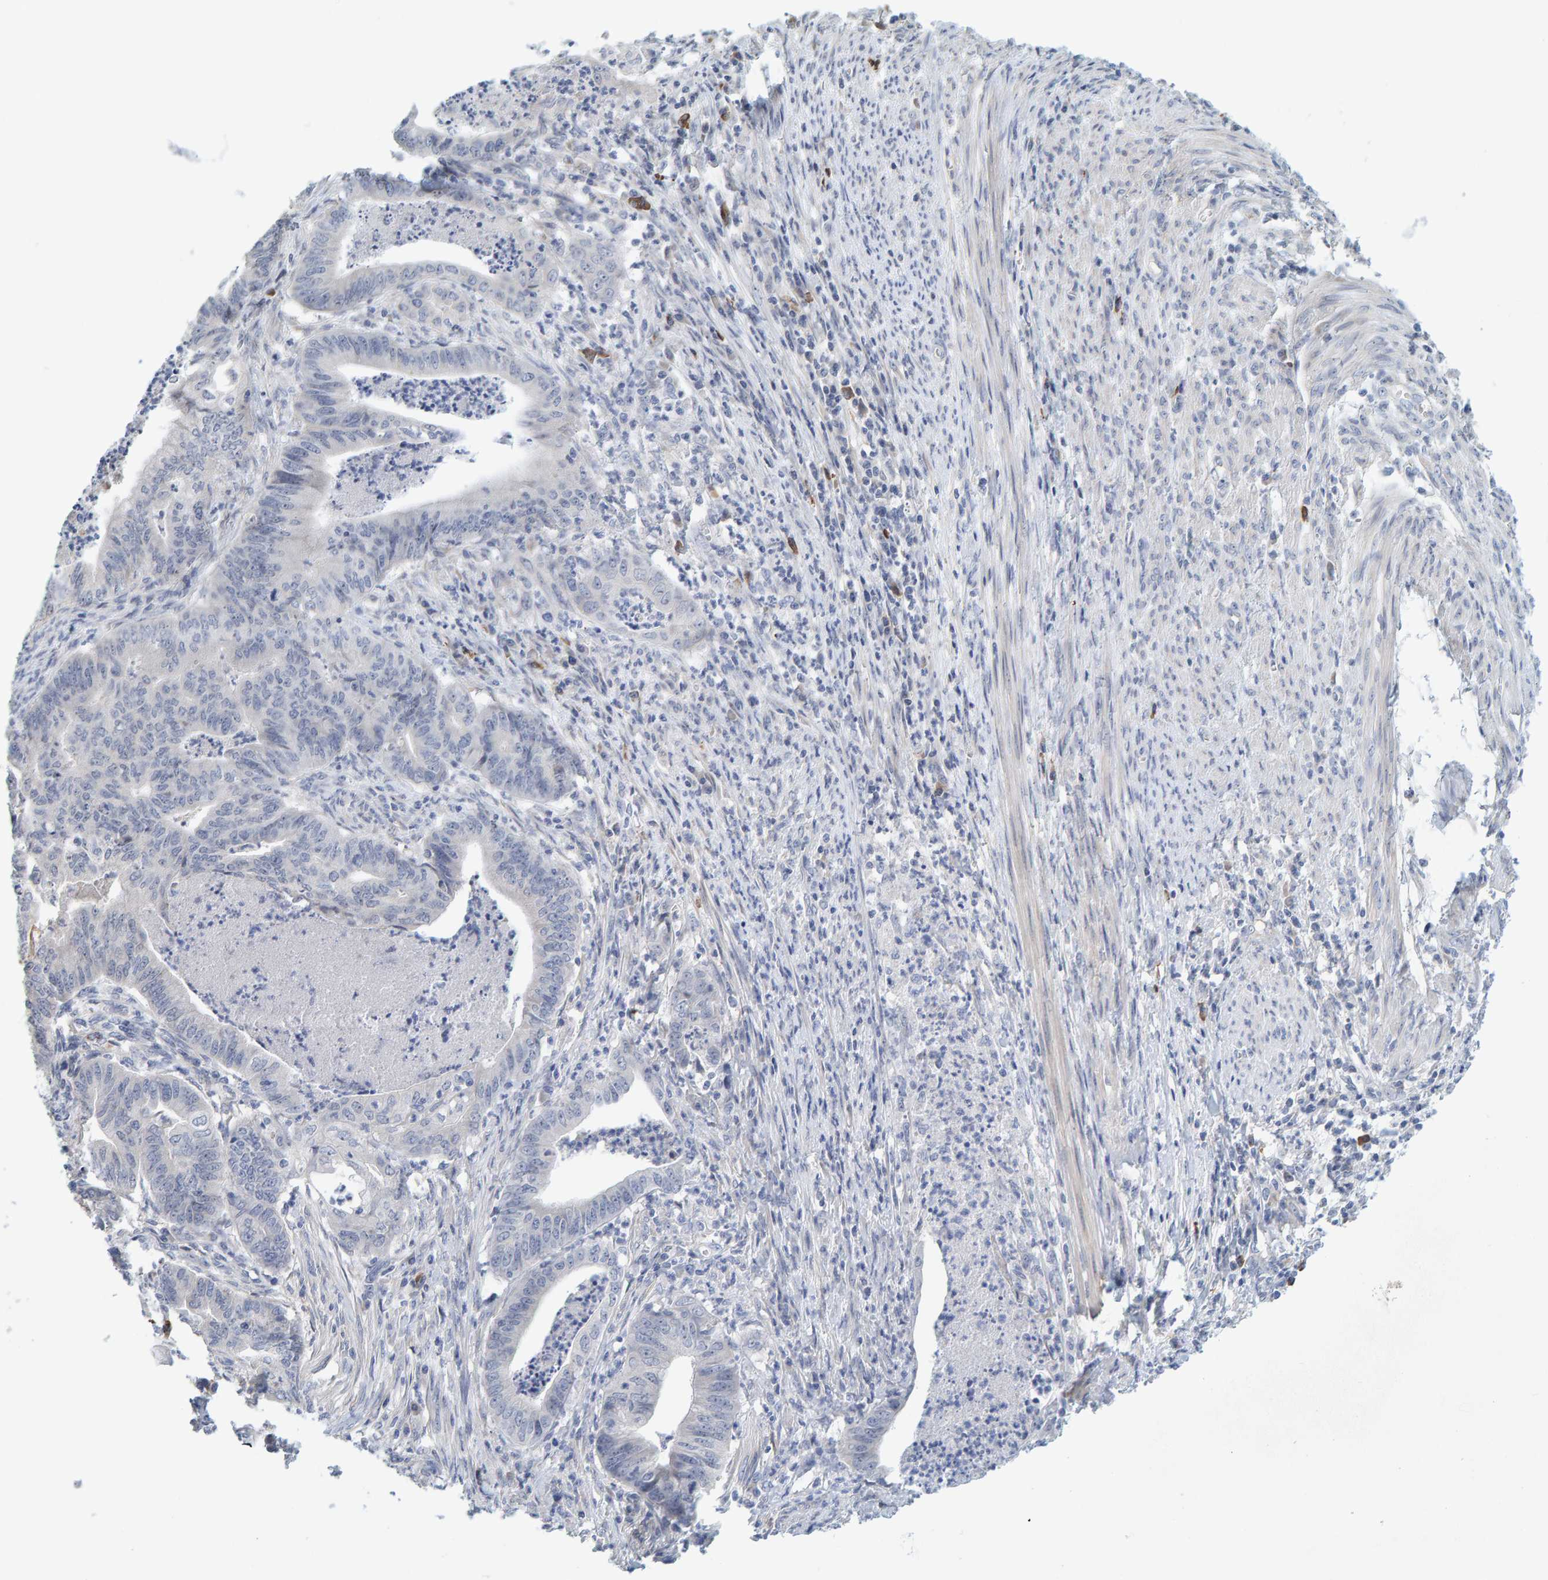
{"staining": {"intensity": "negative", "quantity": "none", "location": "none"}, "tissue": "endometrial cancer", "cell_type": "Tumor cells", "image_type": "cancer", "snomed": [{"axis": "morphology", "description": "Polyp, NOS"}, {"axis": "morphology", "description": "Adenocarcinoma, NOS"}, {"axis": "morphology", "description": "Adenoma, NOS"}, {"axis": "topography", "description": "Endometrium"}], "caption": "A histopathology image of endometrial cancer (polyp) stained for a protein reveals no brown staining in tumor cells. (Stains: DAB IHC with hematoxylin counter stain, Microscopy: brightfield microscopy at high magnification).", "gene": "ZNF77", "patient": {"sex": "female", "age": 79}}